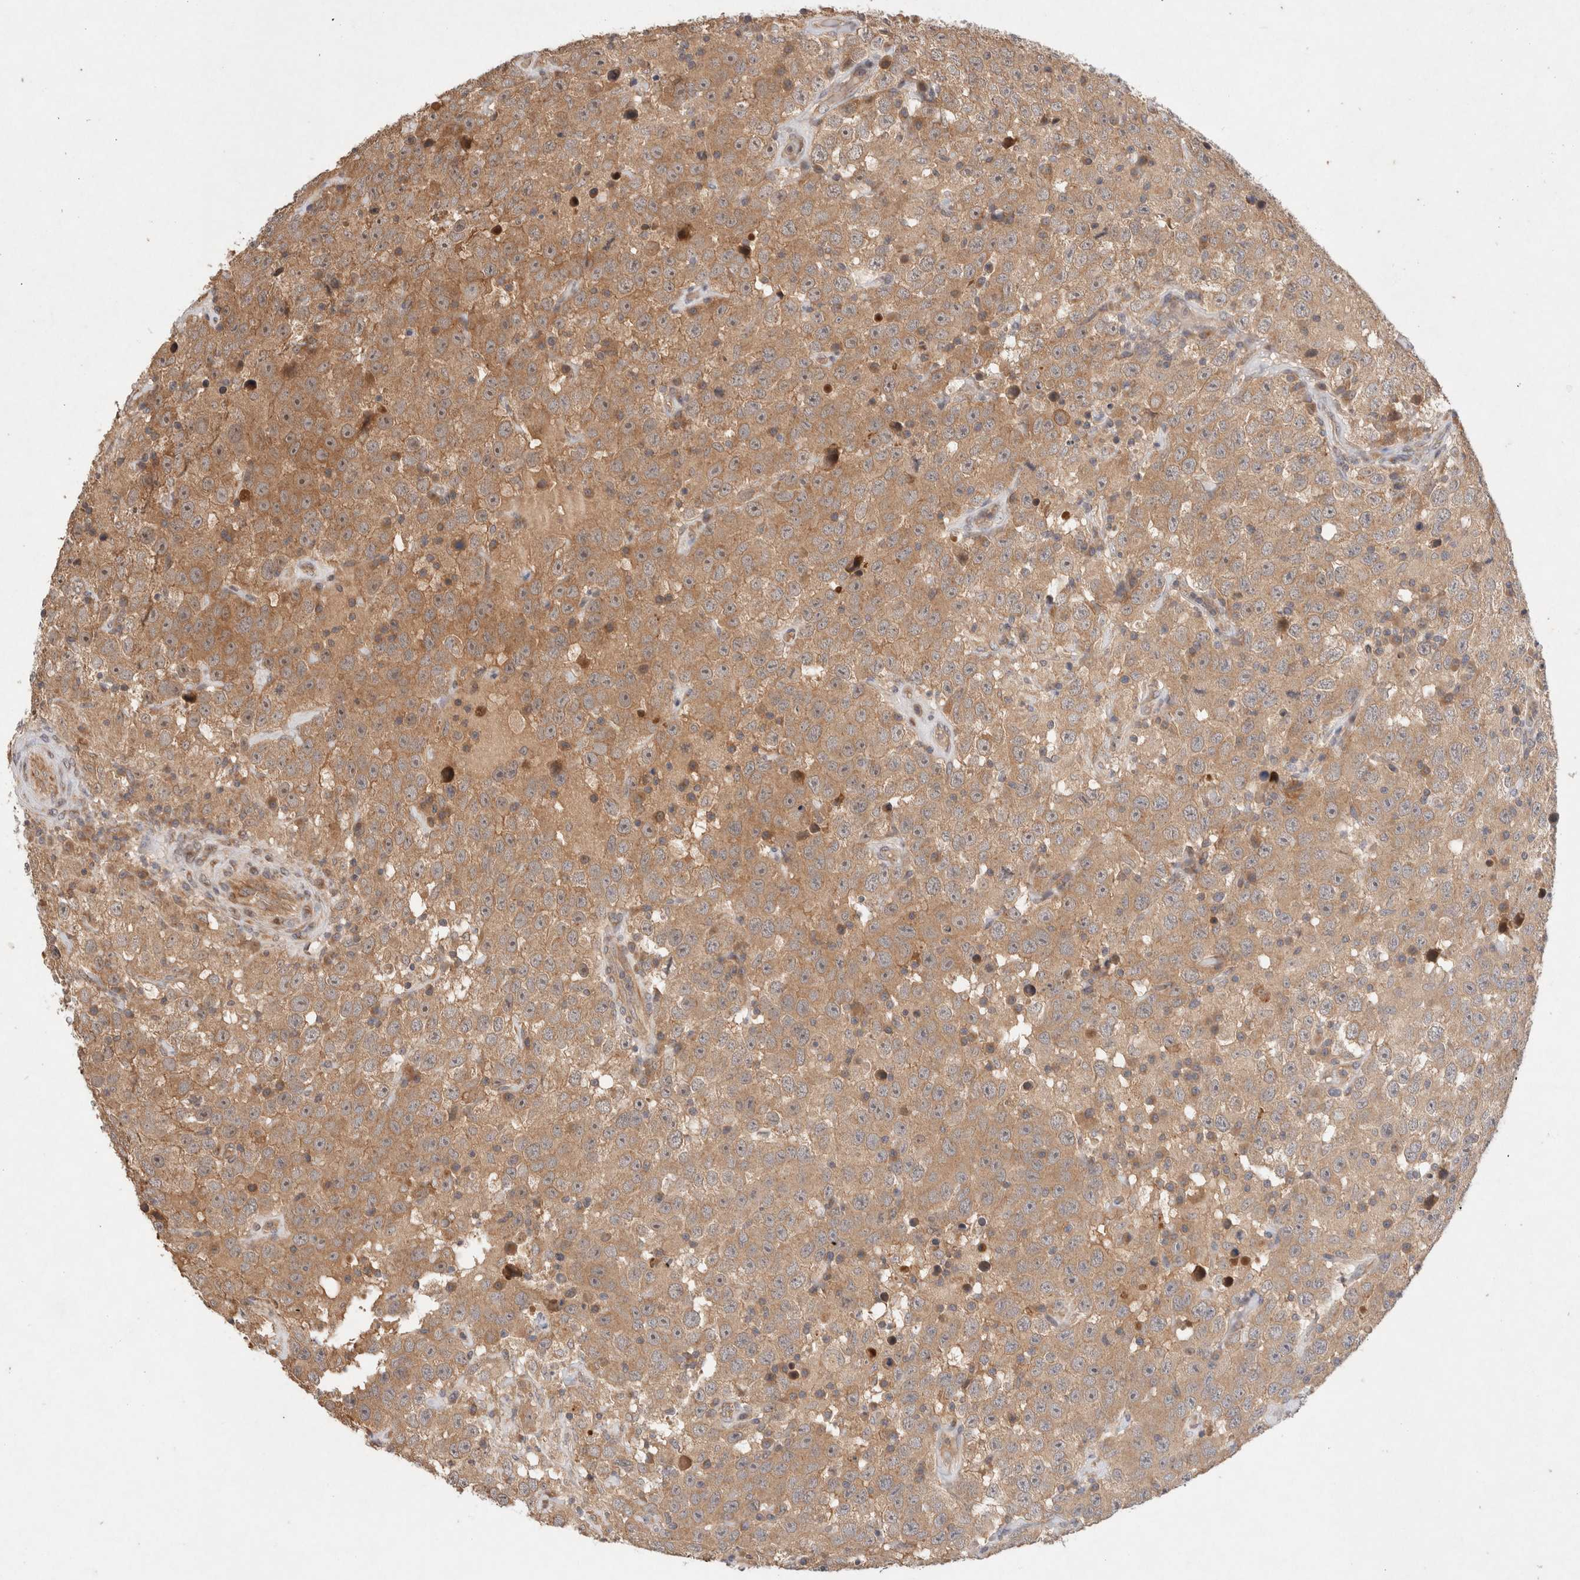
{"staining": {"intensity": "moderate", "quantity": ">75%", "location": "cytoplasmic/membranous"}, "tissue": "testis cancer", "cell_type": "Tumor cells", "image_type": "cancer", "snomed": [{"axis": "morphology", "description": "Seminoma, NOS"}, {"axis": "topography", "description": "Testis"}], "caption": "Testis cancer stained with a protein marker exhibits moderate staining in tumor cells.", "gene": "KLHL20", "patient": {"sex": "male", "age": 41}}